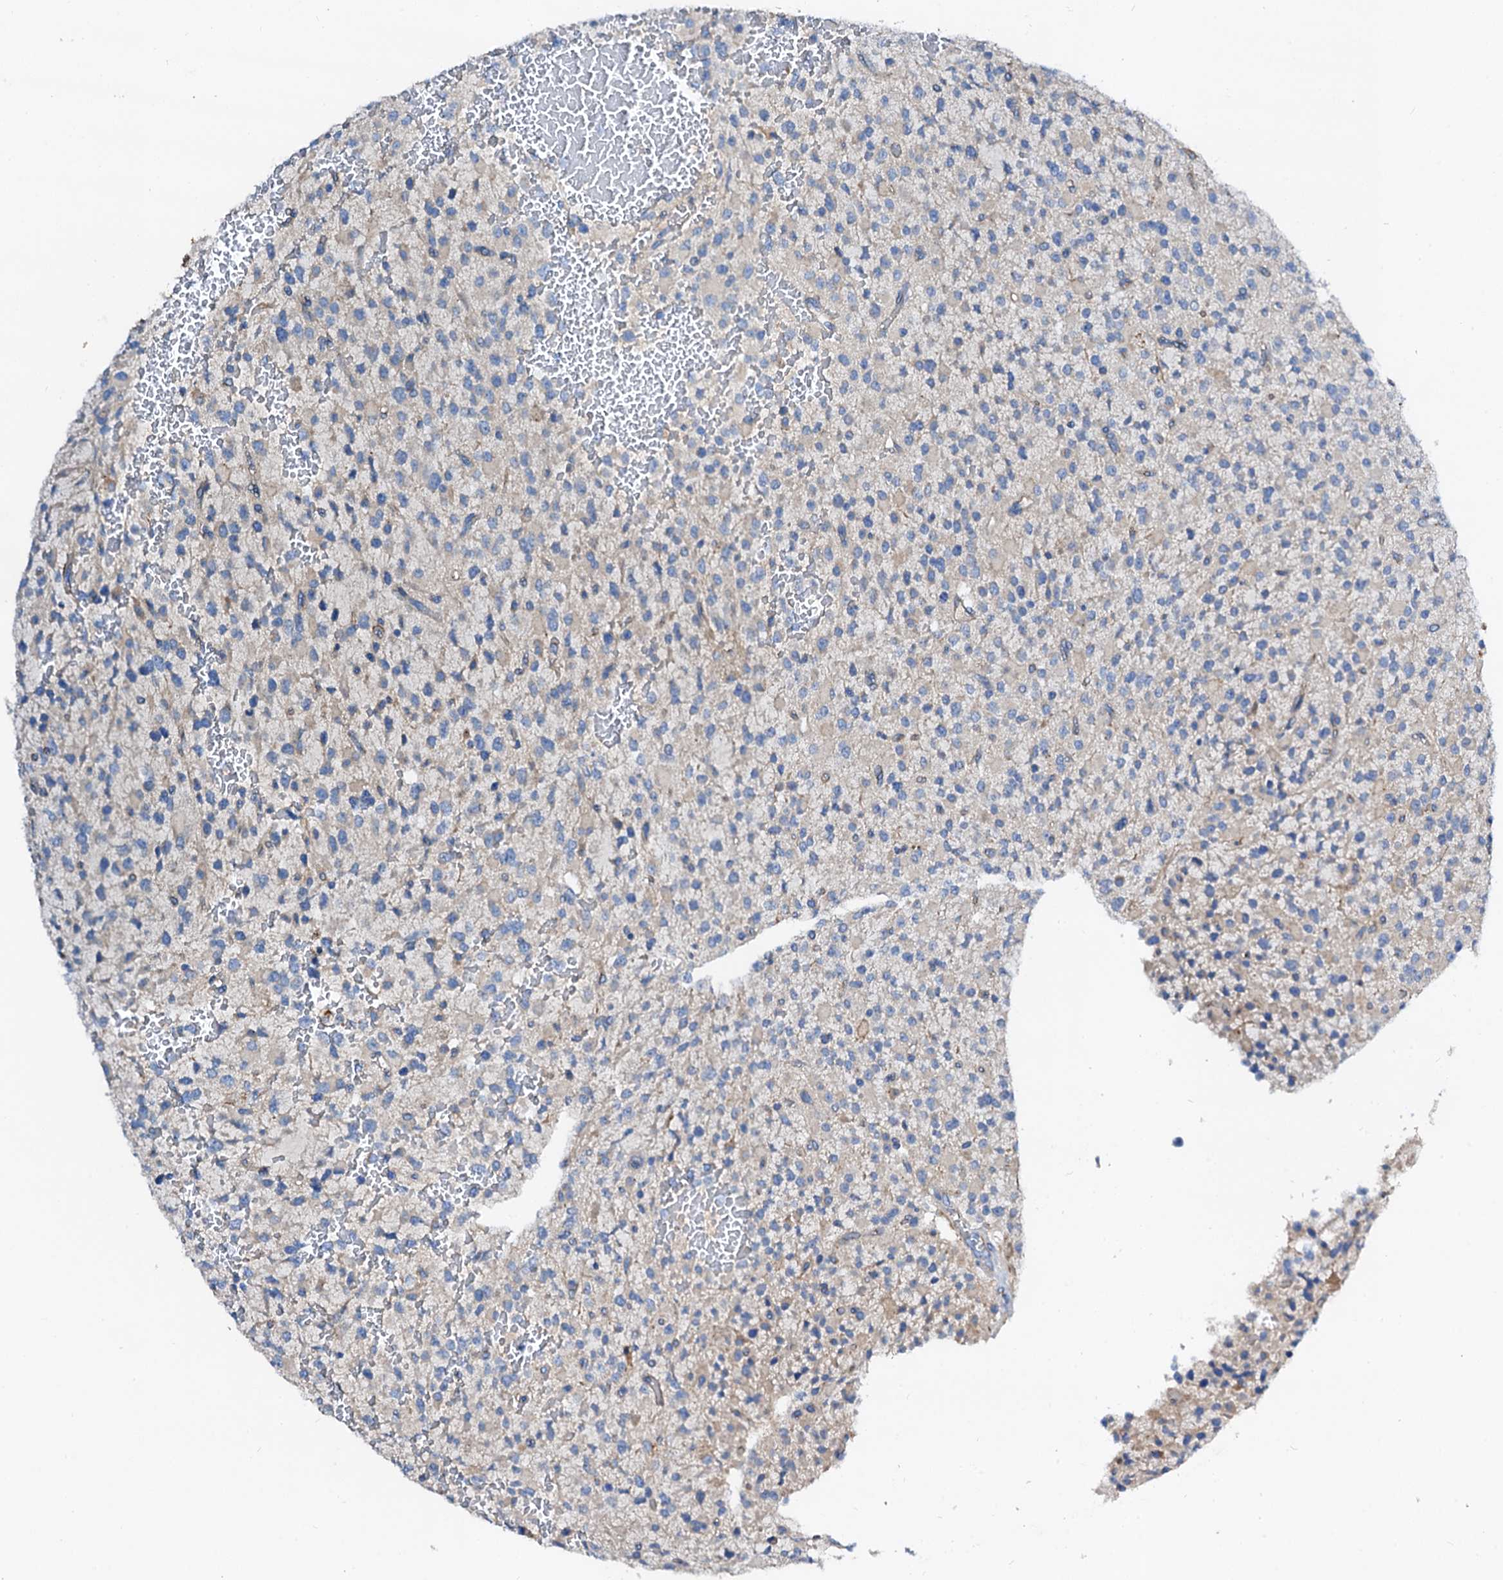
{"staining": {"intensity": "negative", "quantity": "none", "location": "none"}, "tissue": "glioma", "cell_type": "Tumor cells", "image_type": "cancer", "snomed": [{"axis": "morphology", "description": "Glioma, malignant, High grade"}, {"axis": "topography", "description": "Brain"}], "caption": "IHC histopathology image of neoplastic tissue: human glioma stained with DAB (3,3'-diaminobenzidine) reveals no significant protein staining in tumor cells.", "gene": "FIBIN", "patient": {"sex": "male", "age": 34}}